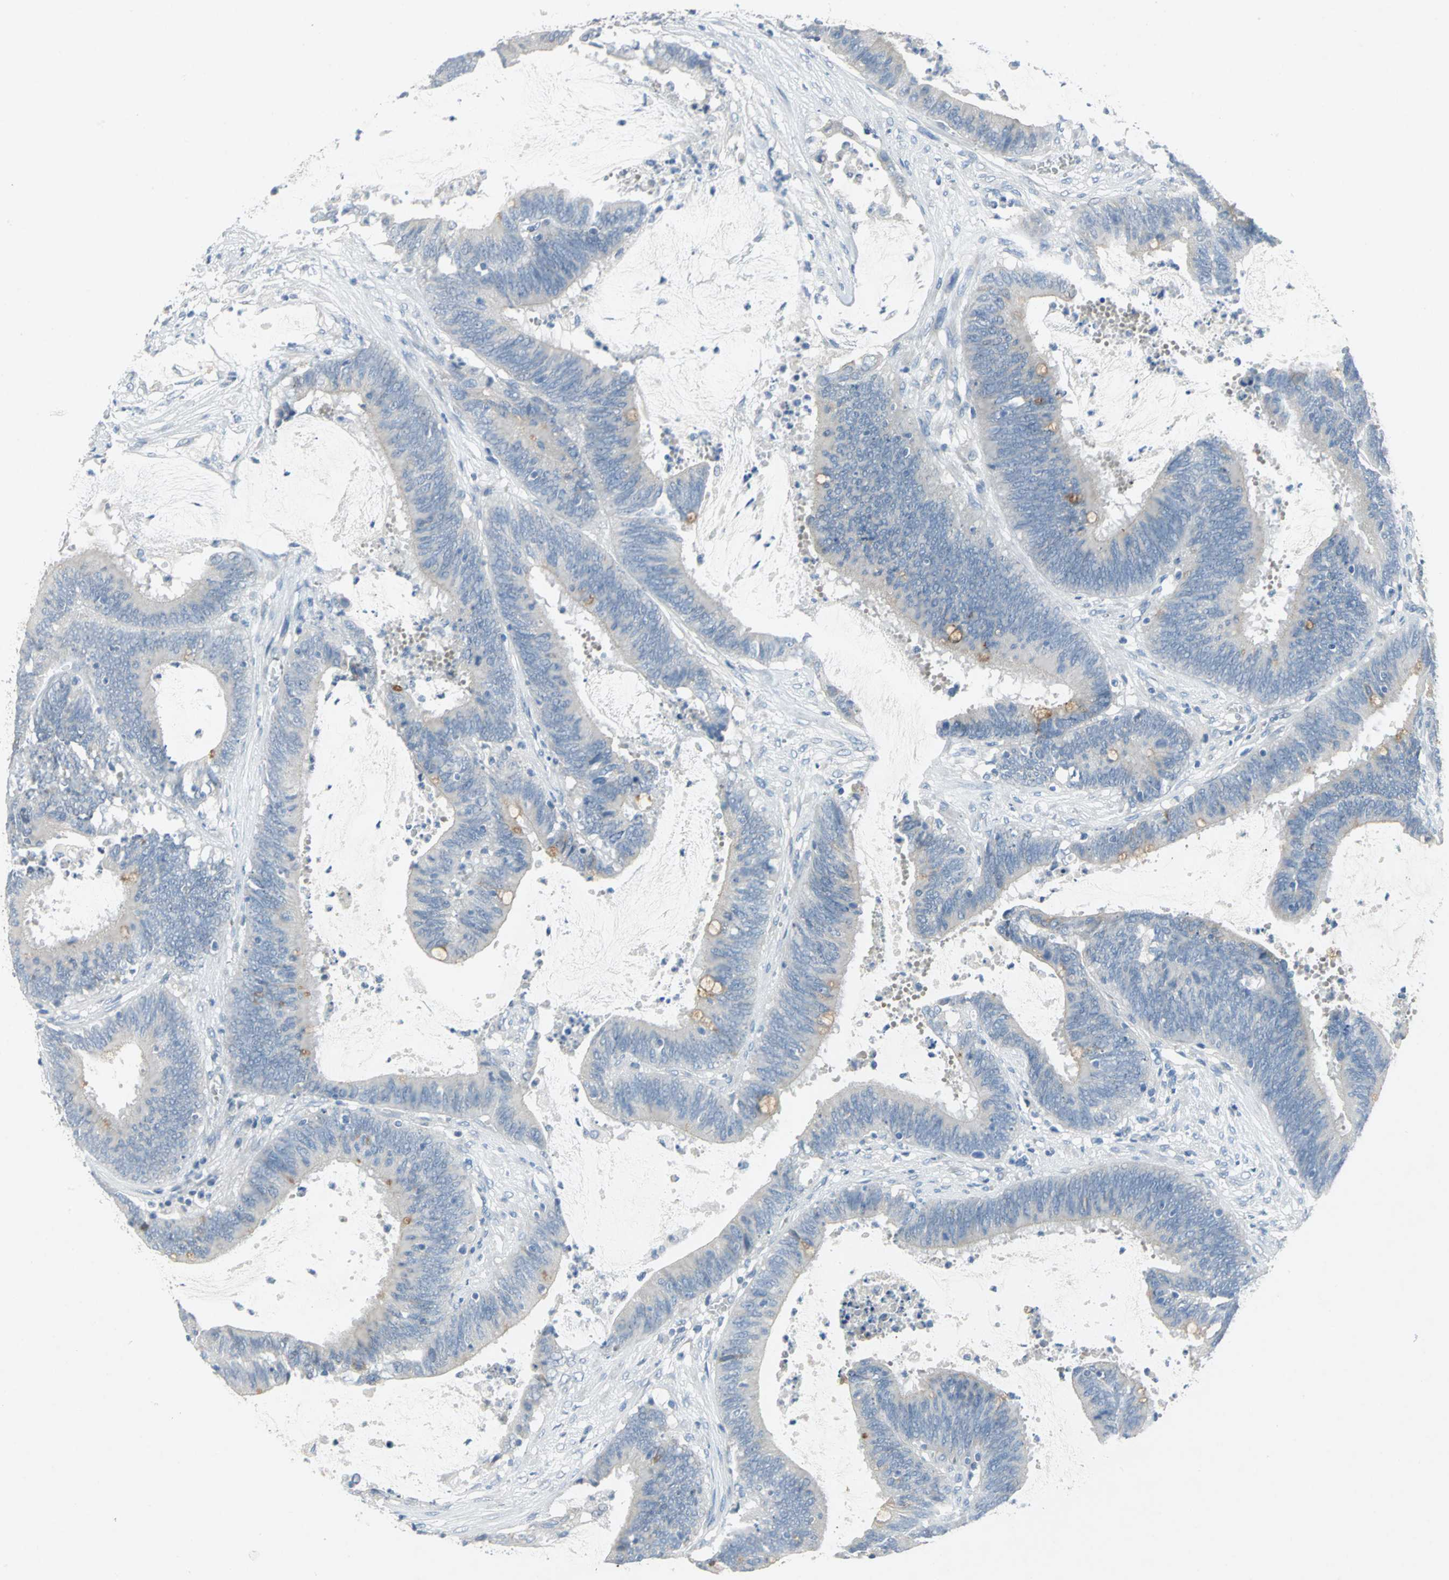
{"staining": {"intensity": "moderate", "quantity": "<25%", "location": "cytoplasmic/membranous"}, "tissue": "colorectal cancer", "cell_type": "Tumor cells", "image_type": "cancer", "snomed": [{"axis": "morphology", "description": "Adenocarcinoma, NOS"}, {"axis": "topography", "description": "Rectum"}], "caption": "This histopathology image exhibits IHC staining of adenocarcinoma (colorectal), with low moderate cytoplasmic/membranous expression in about <25% of tumor cells.", "gene": "PTGDS", "patient": {"sex": "female", "age": 66}}